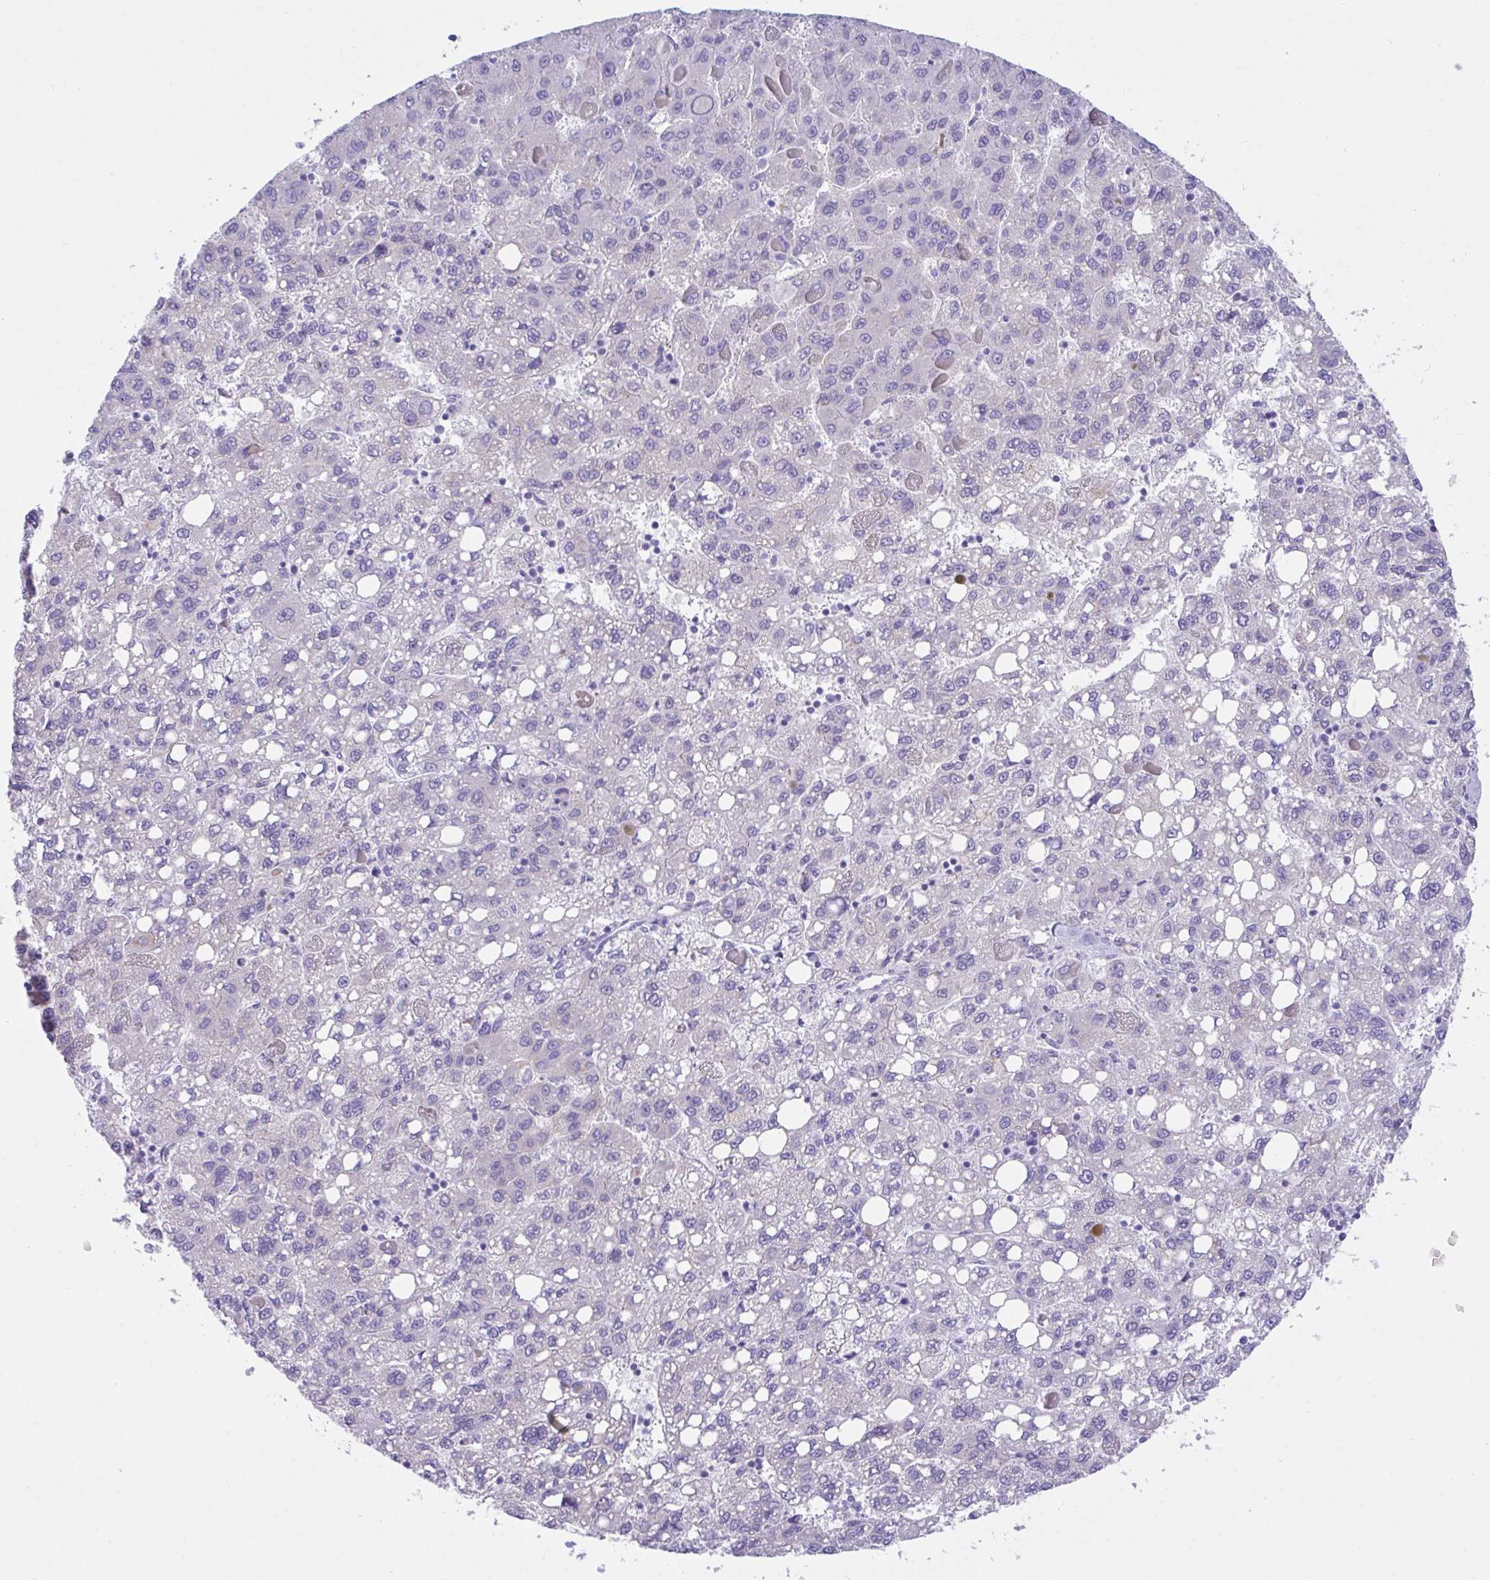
{"staining": {"intensity": "negative", "quantity": "none", "location": "none"}, "tissue": "liver cancer", "cell_type": "Tumor cells", "image_type": "cancer", "snomed": [{"axis": "morphology", "description": "Carcinoma, Hepatocellular, NOS"}, {"axis": "topography", "description": "Liver"}], "caption": "Tumor cells show no significant positivity in hepatocellular carcinoma (liver).", "gene": "TMEM106B", "patient": {"sex": "female", "age": 82}}